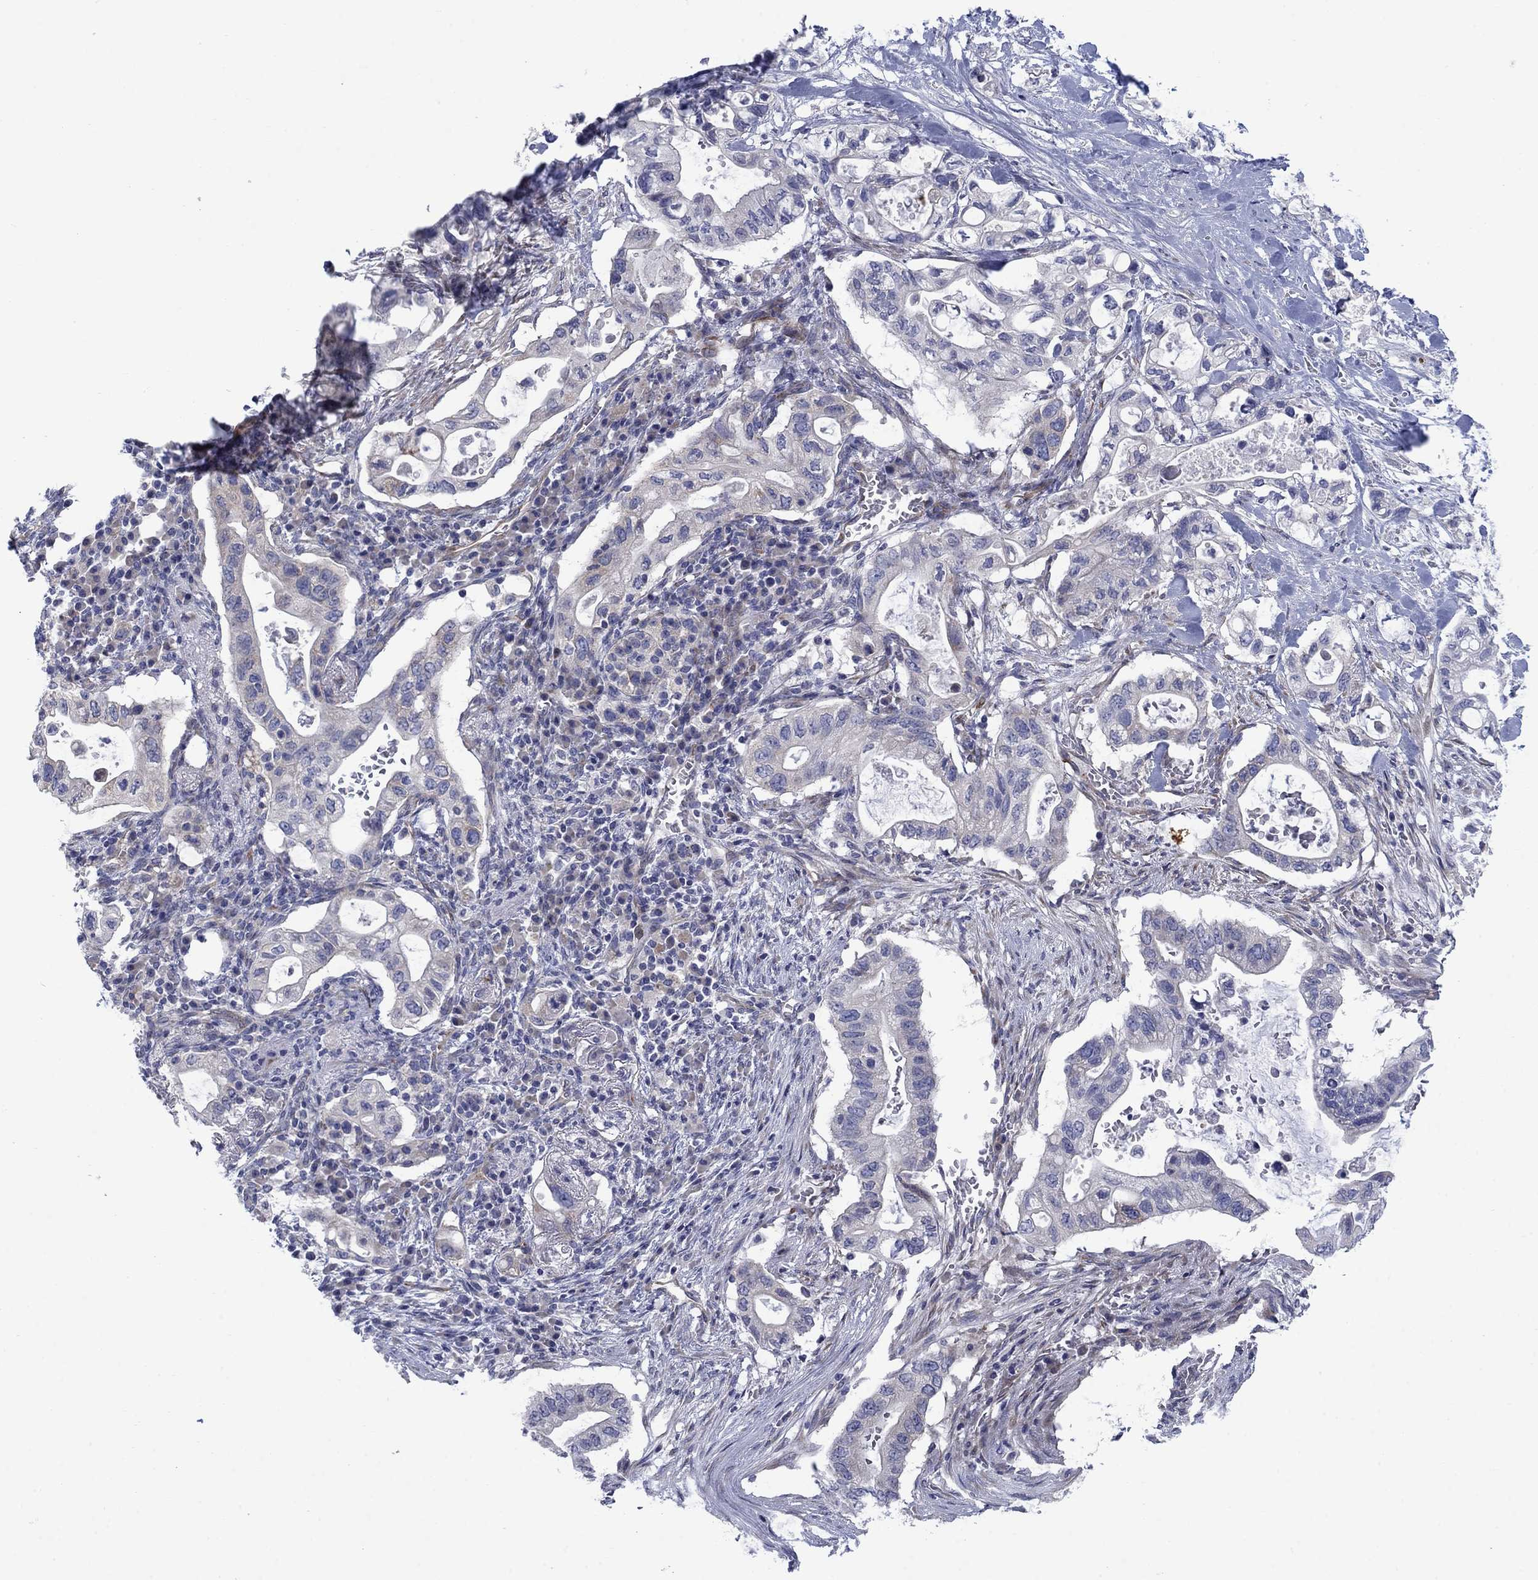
{"staining": {"intensity": "negative", "quantity": "none", "location": "none"}, "tissue": "pancreatic cancer", "cell_type": "Tumor cells", "image_type": "cancer", "snomed": [{"axis": "morphology", "description": "Adenocarcinoma, NOS"}, {"axis": "topography", "description": "Pancreas"}], "caption": "Human adenocarcinoma (pancreatic) stained for a protein using immunohistochemistry (IHC) displays no staining in tumor cells.", "gene": "FXR1", "patient": {"sex": "female", "age": 72}}